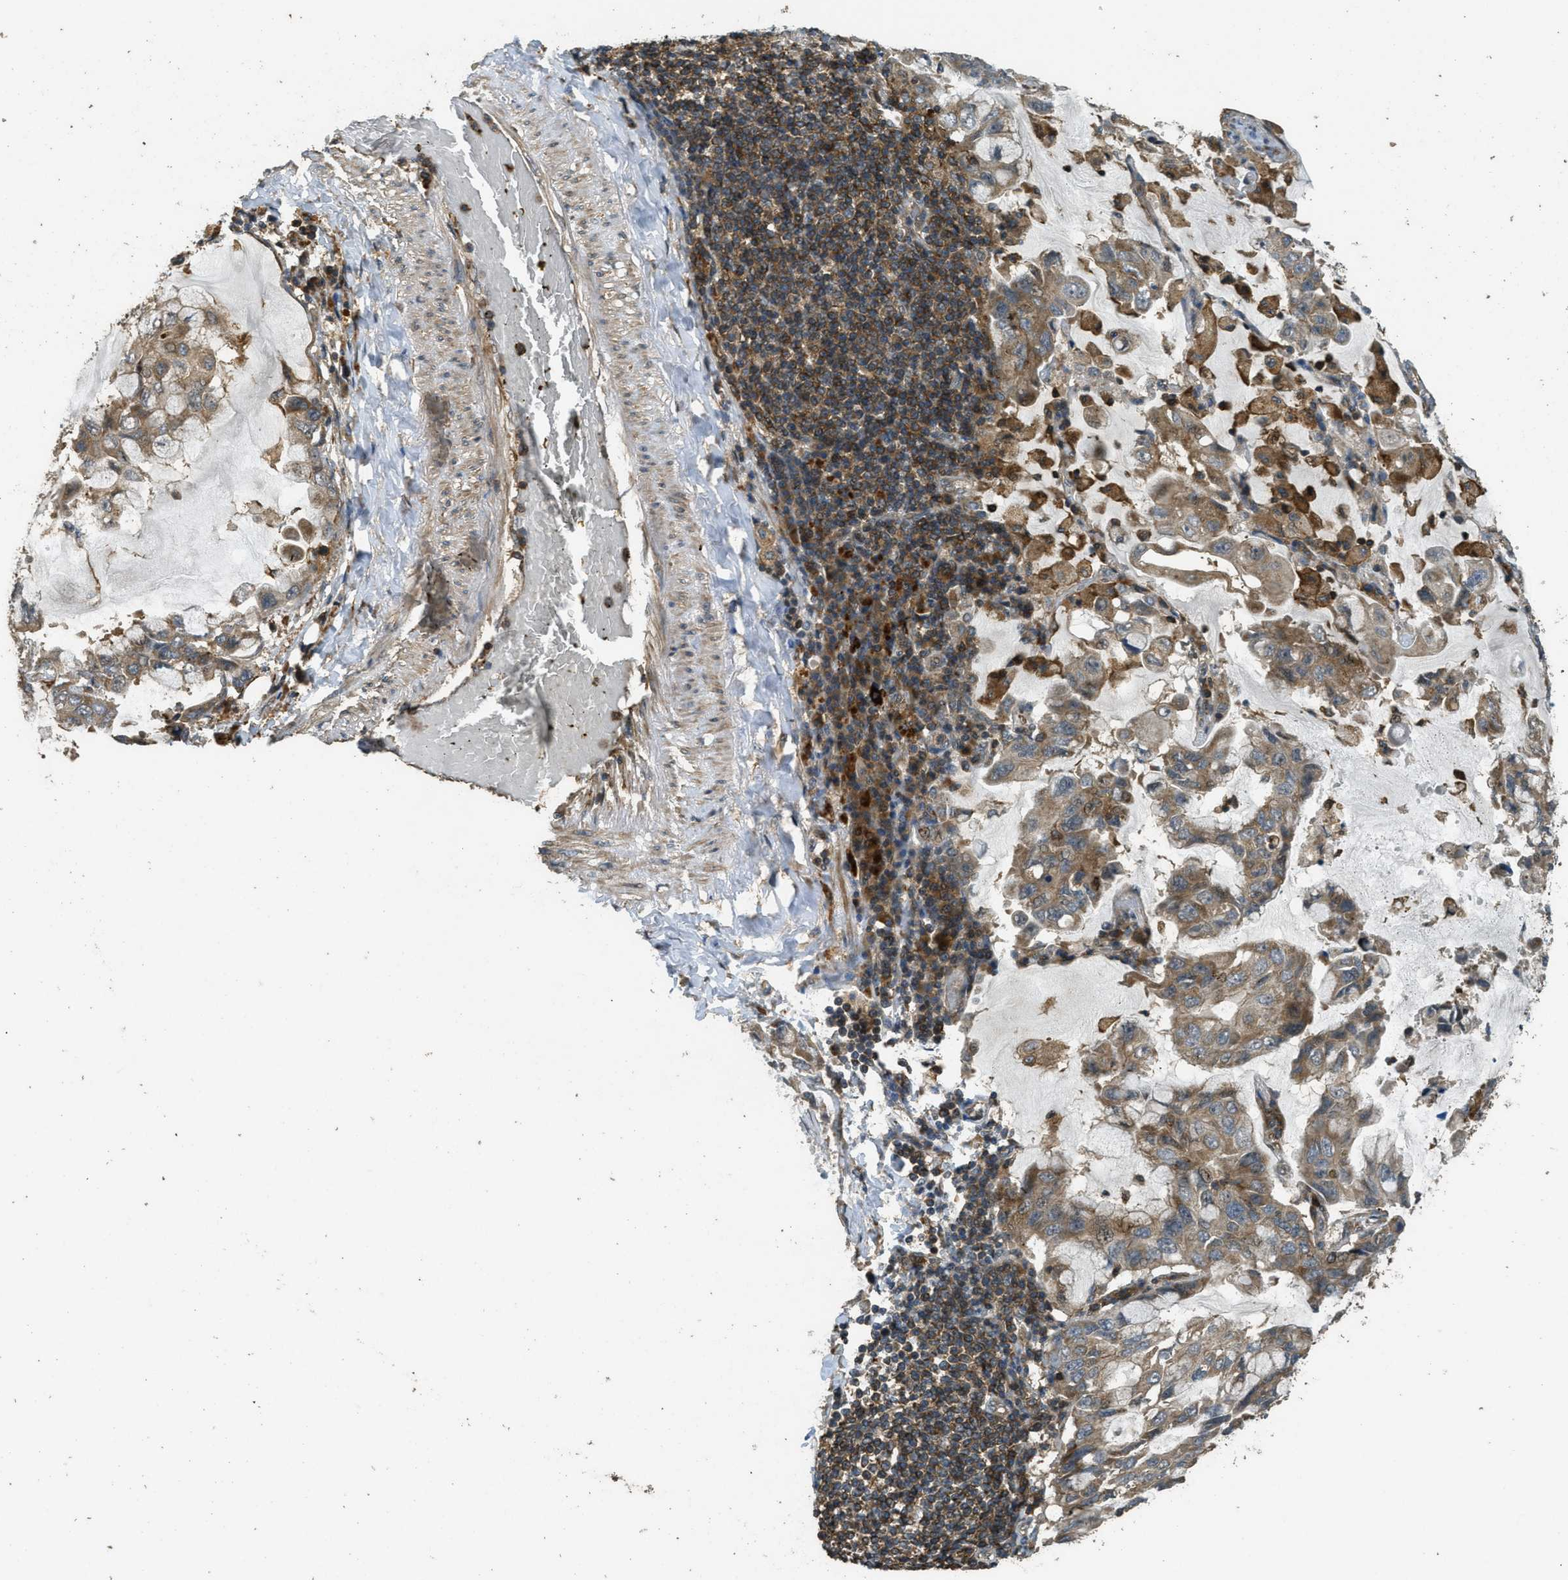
{"staining": {"intensity": "moderate", "quantity": "25%-75%", "location": "cytoplasmic/membranous"}, "tissue": "lung cancer", "cell_type": "Tumor cells", "image_type": "cancer", "snomed": [{"axis": "morphology", "description": "Adenocarcinoma, NOS"}, {"axis": "topography", "description": "Lung"}], "caption": "Brown immunohistochemical staining in human lung cancer (adenocarcinoma) demonstrates moderate cytoplasmic/membranous staining in approximately 25%-75% of tumor cells.", "gene": "PPP6R3", "patient": {"sex": "male", "age": 64}}